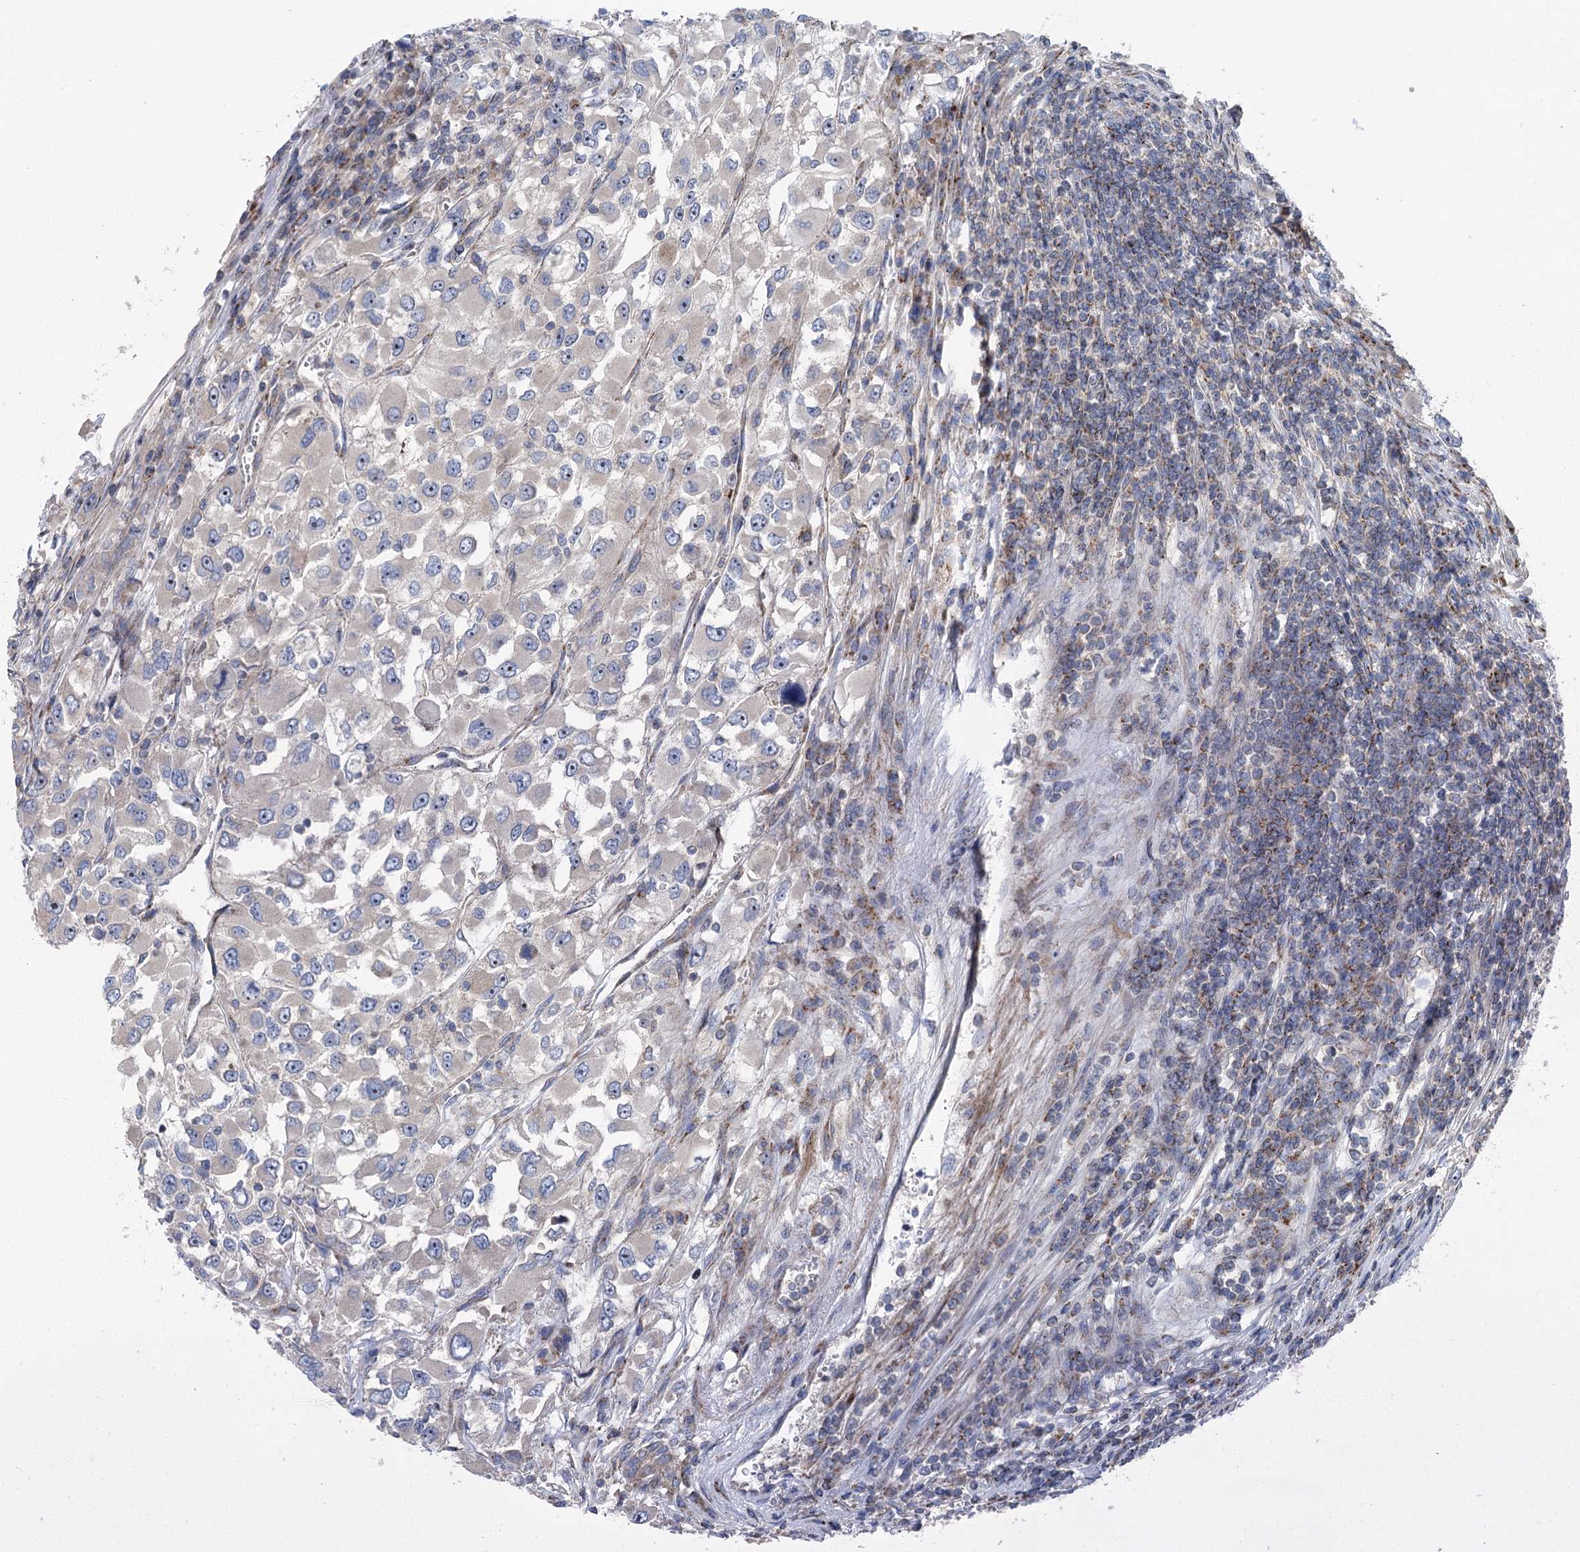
{"staining": {"intensity": "negative", "quantity": "none", "location": "none"}, "tissue": "renal cancer", "cell_type": "Tumor cells", "image_type": "cancer", "snomed": [{"axis": "morphology", "description": "Adenocarcinoma, NOS"}, {"axis": "topography", "description": "Kidney"}], "caption": "The immunohistochemistry (IHC) image has no significant expression in tumor cells of adenocarcinoma (renal) tissue.", "gene": "MARK2", "patient": {"sex": "female", "age": 52}}